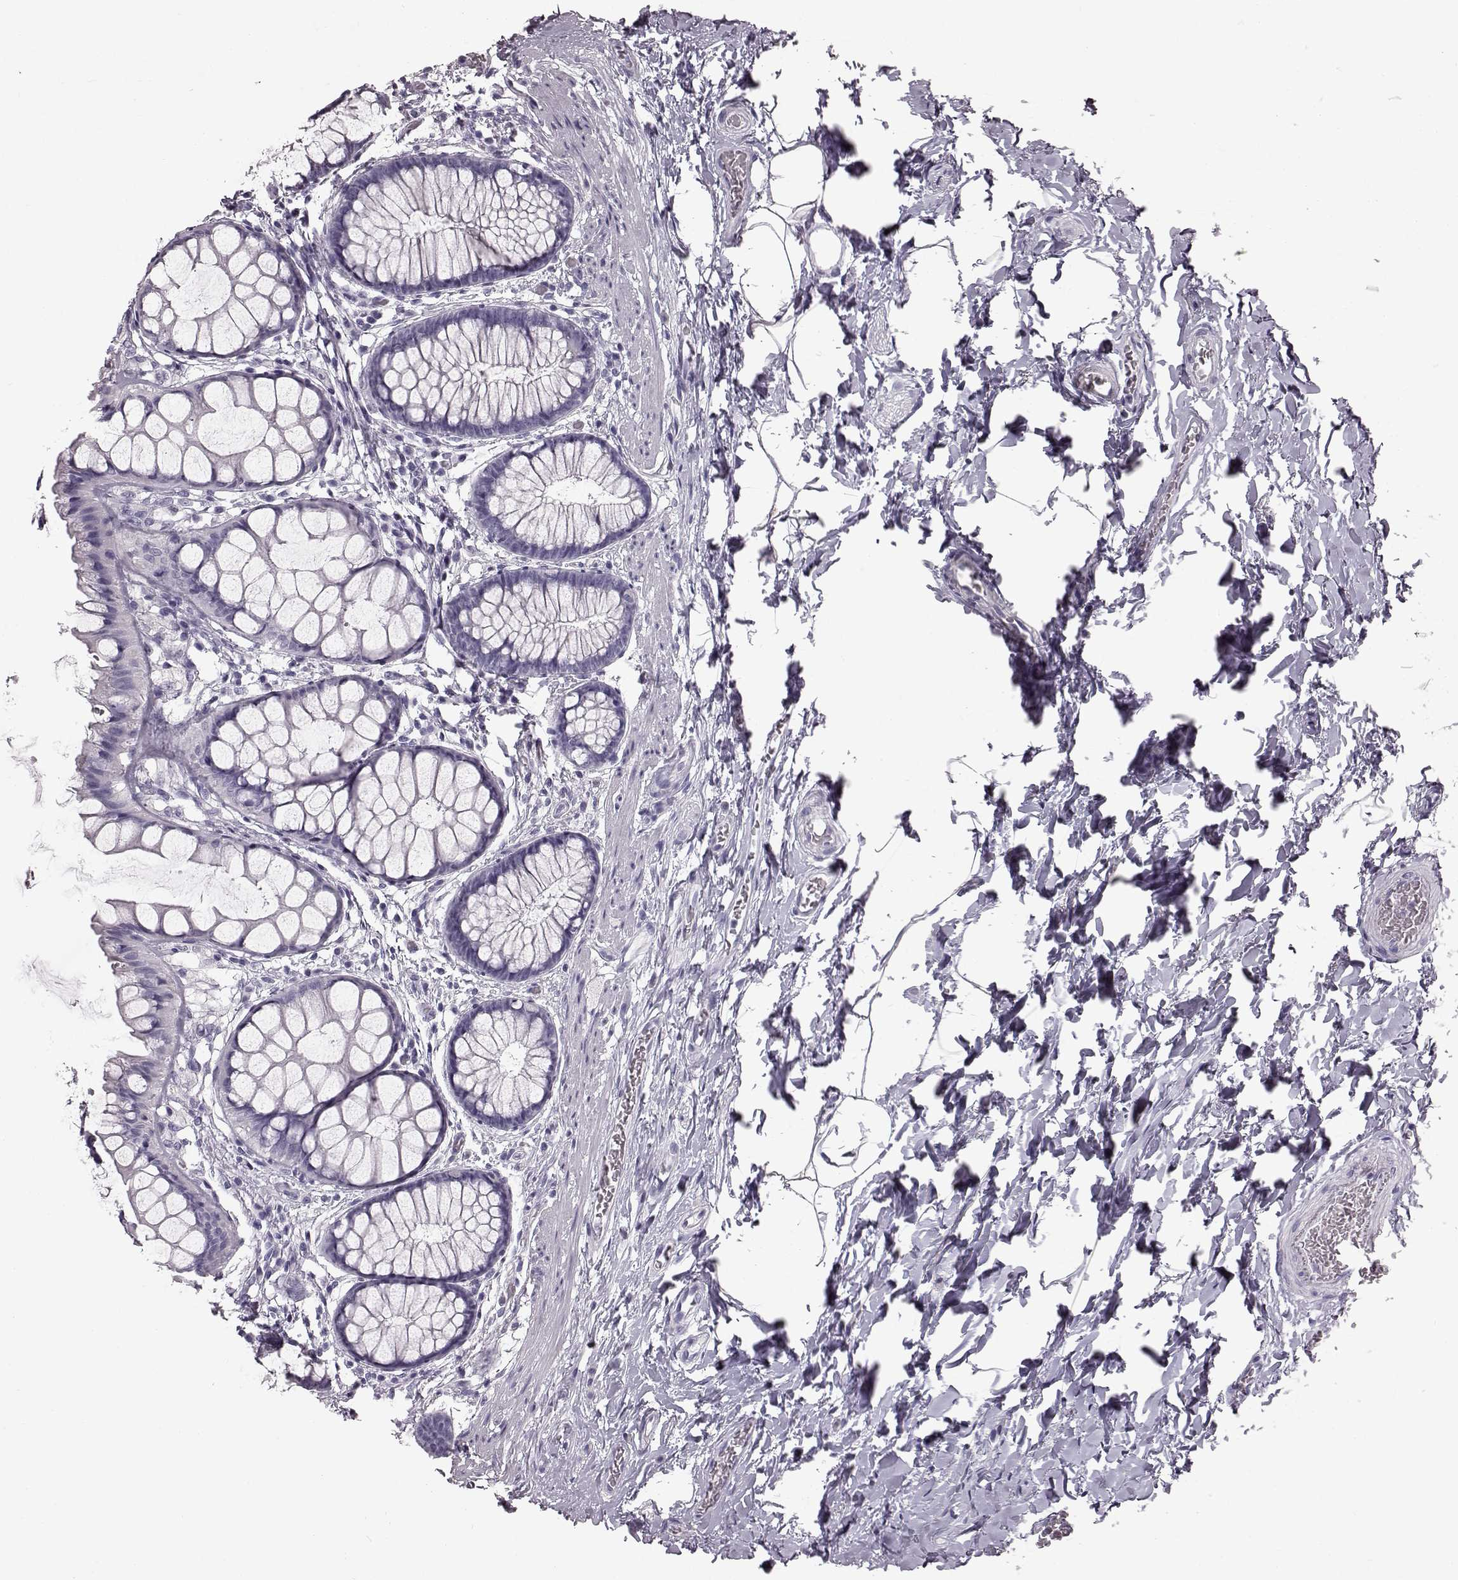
{"staining": {"intensity": "negative", "quantity": "none", "location": "none"}, "tissue": "rectum", "cell_type": "Glandular cells", "image_type": "normal", "snomed": [{"axis": "morphology", "description": "Normal tissue, NOS"}, {"axis": "topography", "description": "Rectum"}], "caption": "Immunohistochemistry (IHC) histopathology image of unremarkable rectum: rectum stained with DAB exhibits no significant protein positivity in glandular cells. Brightfield microscopy of immunohistochemistry (IHC) stained with DAB (brown) and hematoxylin (blue), captured at high magnification.", "gene": "TCHHL1", "patient": {"sex": "female", "age": 62}}